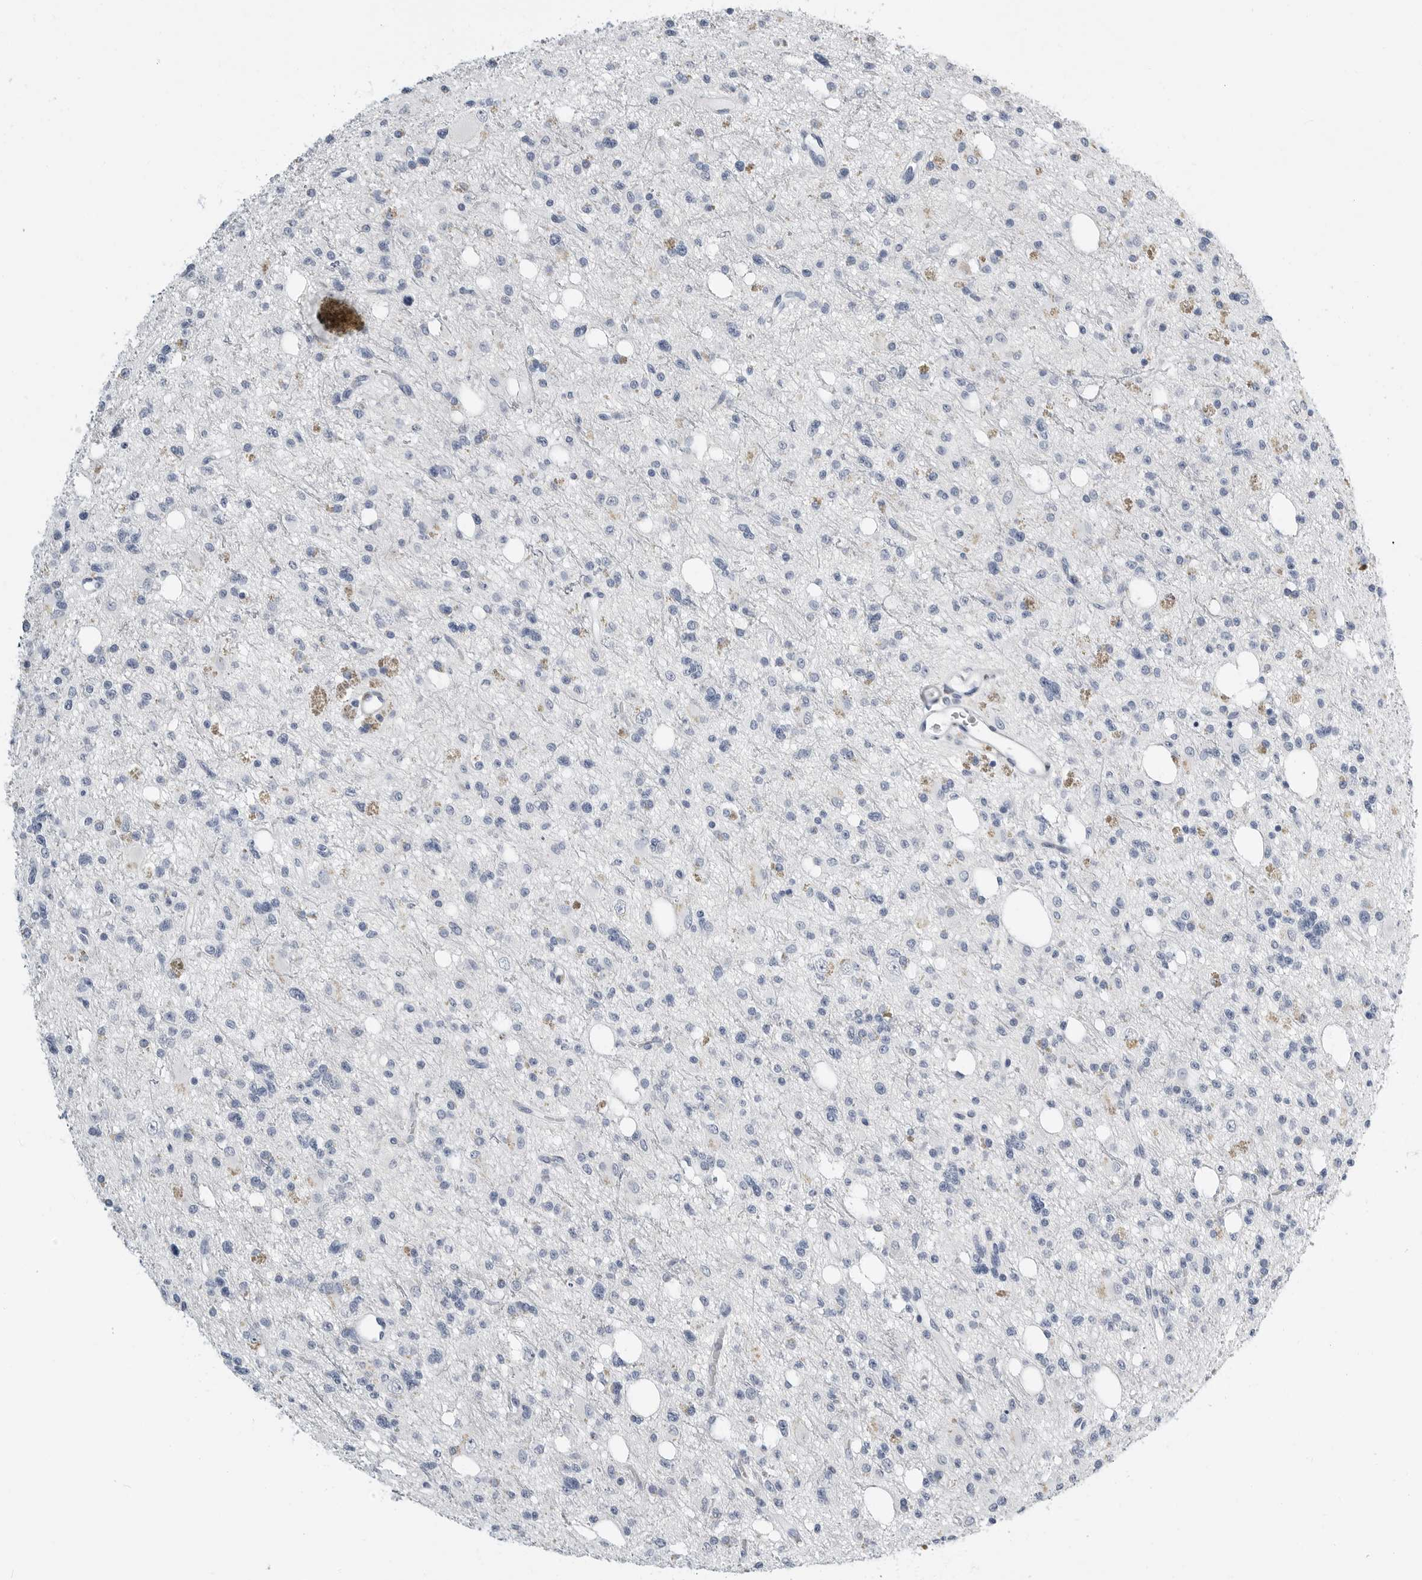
{"staining": {"intensity": "negative", "quantity": "none", "location": "none"}, "tissue": "glioma", "cell_type": "Tumor cells", "image_type": "cancer", "snomed": [{"axis": "morphology", "description": "Glioma, malignant, High grade"}, {"axis": "topography", "description": "Brain"}], "caption": "A high-resolution micrograph shows IHC staining of glioma, which demonstrates no significant positivity in tumor cells.", "gene": "PLN", "patient": {"sex": "female", "age": 62}}